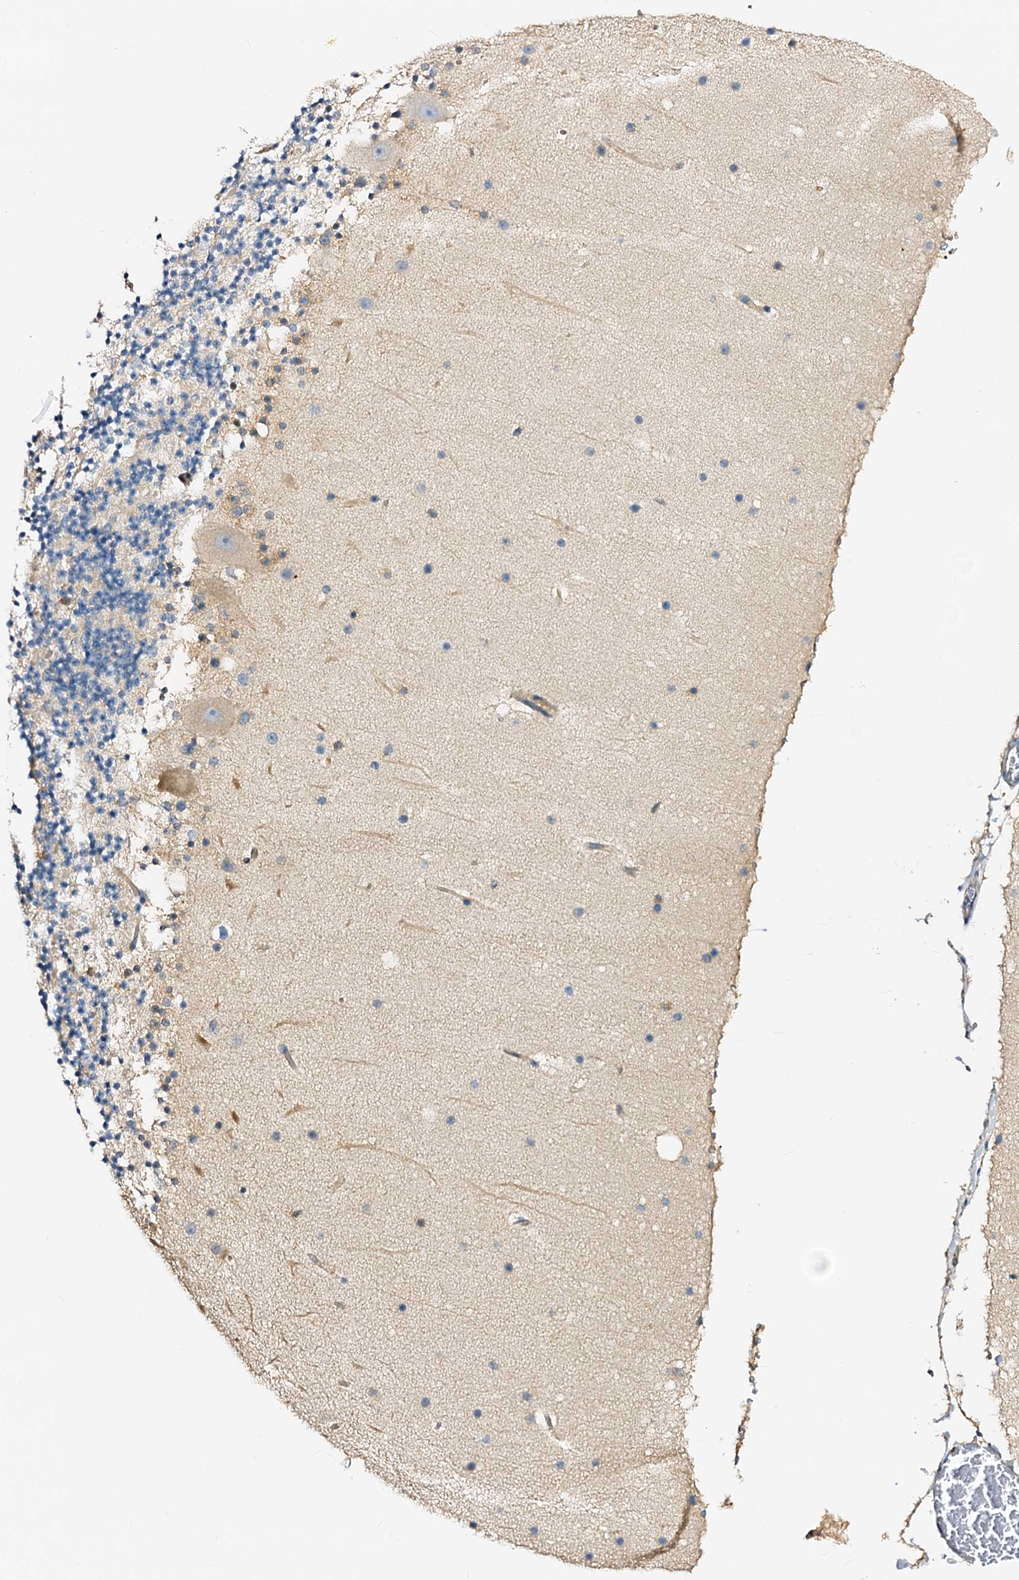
{"staining": {"intensity": "negative", "quantity": "none", "location": "none"}, "tissue": "cerebellum", "cell_type": "Cells in granular layer", "image_type": "normal", "snomed": [{"axis": "morphology", "description": "Normal tissue, NOS"}, {"axis": "topography", "description": "Cerebellum"}], "caption": "Immunohistochemical staining of normal cerebellum exhibits no significant staining in cells in granular layer. The staining was performed using DAB (3,3'-diaminobenzidine) to visualize the protein expression in brown, while the nuclei were stained in blue with hematoxylin (Magnification: 20x).", "gene": "CSKMT", "patient": {"sex": "male", "age": 57}}